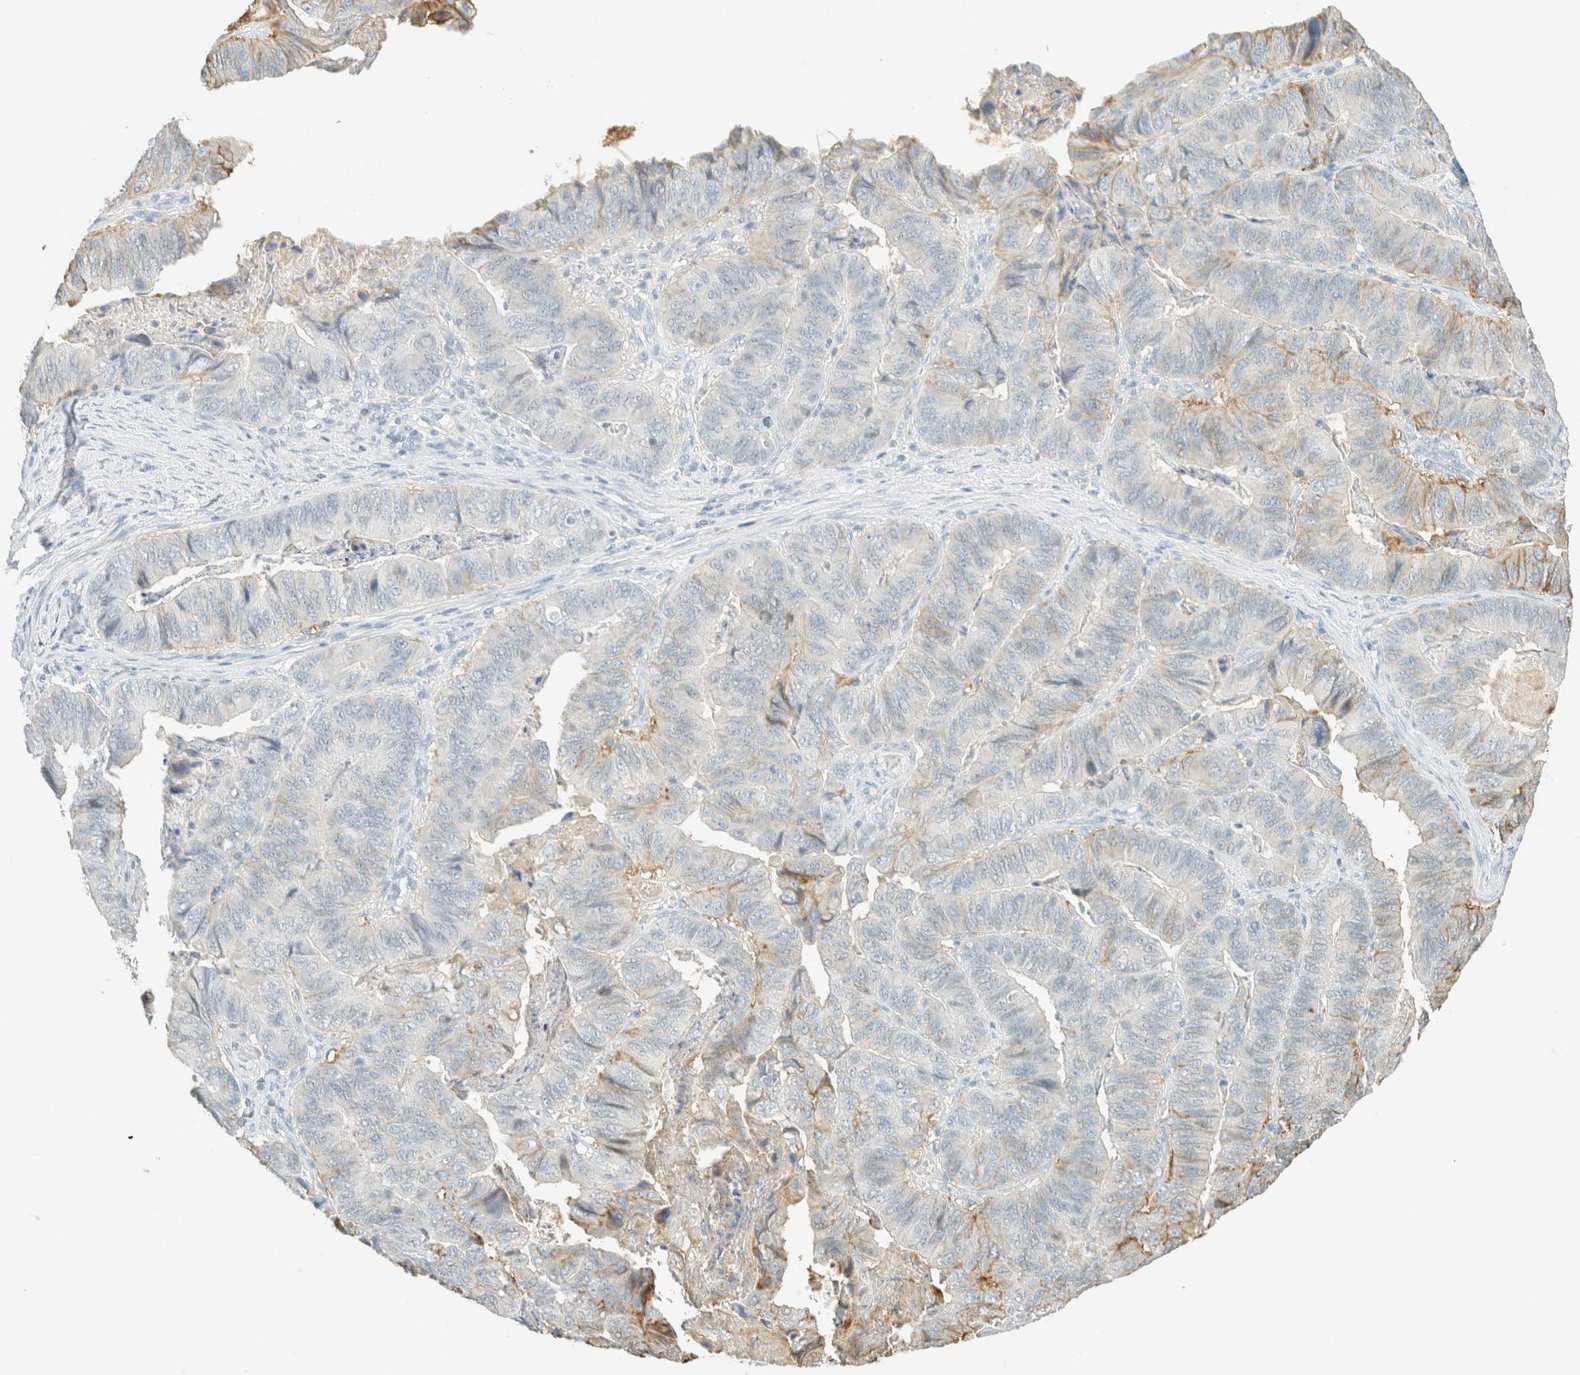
{"staining": {"intensity": "moderate", "quantity": "<25%", "location": "cytoplasmic/membranous"}, "tissue": "stomach cancer", "cell_type": "Tumor cells", "image_type": "cancer", "snomed": [{"axis": "morphology", "description": "Adenocarcinoma, NOS"}, {"axis": "topography", "description": "Stomach, lower"}], "caption": "High-power microscopy captured an IHC micrograph of adenocarcinoma (stomach), revealing moderate cytoplasmic/membranous expression in about <25% of tumor cells. (Brightfield microscopy of DAB IHC at high magnification).", "gene": "GPA33", "patient": {"sex": "male", "age": 77}}